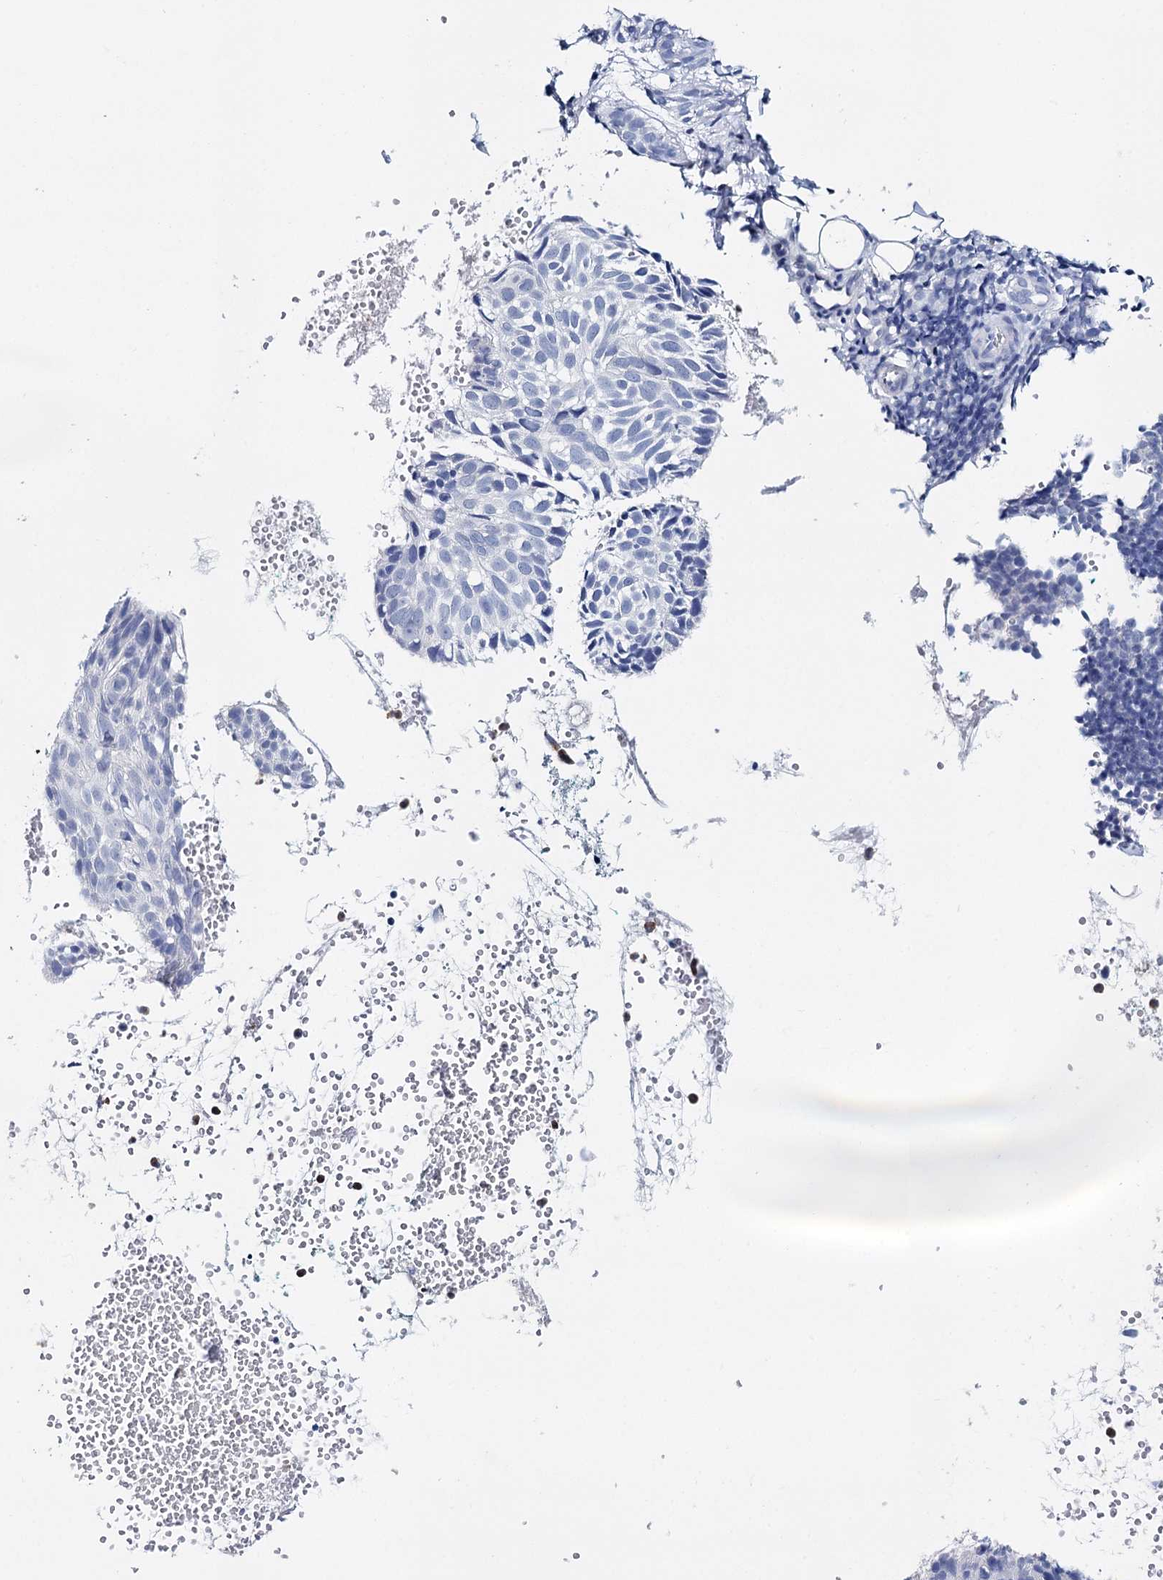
{"staining": {"intensity": "negative", "quantity": "none", "location": "none"}, "tissue": "skin cancer", "cell_type": "Tumor cells", "image_type": "cancer", "snomed": [{"axis": "morphology", "description": "Normal tissue, NOS"}, {"axis": "morphology", "description": "Basal cell carcinoma"}, {"axis": "topography", "description": "Skin"}], "caption": "Immunohistochemistry micrograph of basal cell carcinoma (skin) stained for a protein (brown), which demonstrates no staining in tumor cells.", "gene": "CEACAM8", "patient": {"sex": "male", "age": 66}}